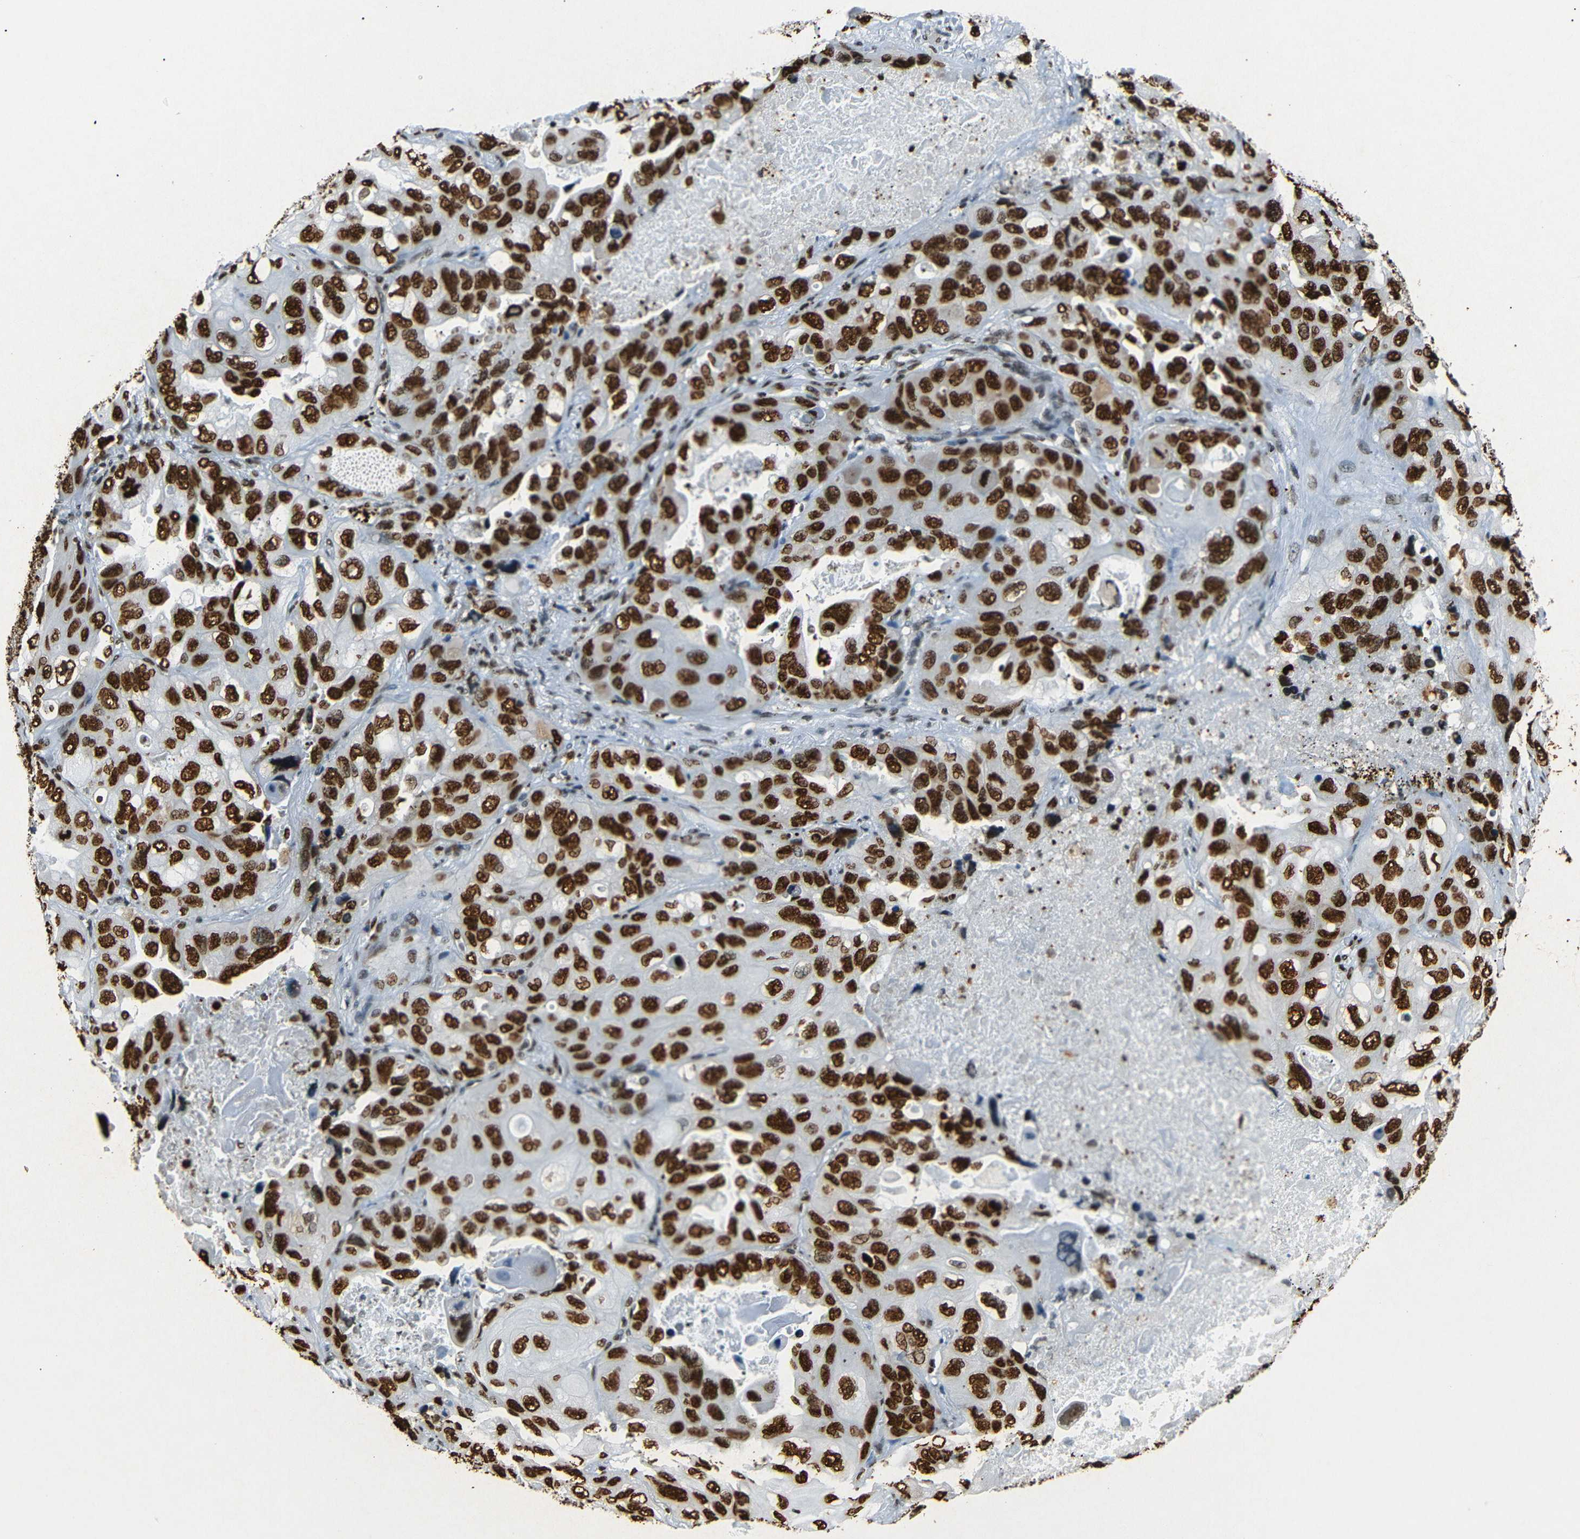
{"staining": {"intensity": "strong", "quantity": ">75%", "location": "nuclear"}, "tissue": "lung cancer", "cell_type": "Tumor cells", "image_type": "cancer", "snomed": [{"axis": "morphology", "description": "Squamous cell carcinoma, NOS"}, {"axis": "topography", "description": "Lung"}], "caption": "IHC of human lung squamous cell carcinoma demonstrates high levels of strong nuclear expression in approximately >75% of tumor cells.", "gene": "HMGN1", "patient": {"sex": "female", "age": 73}}